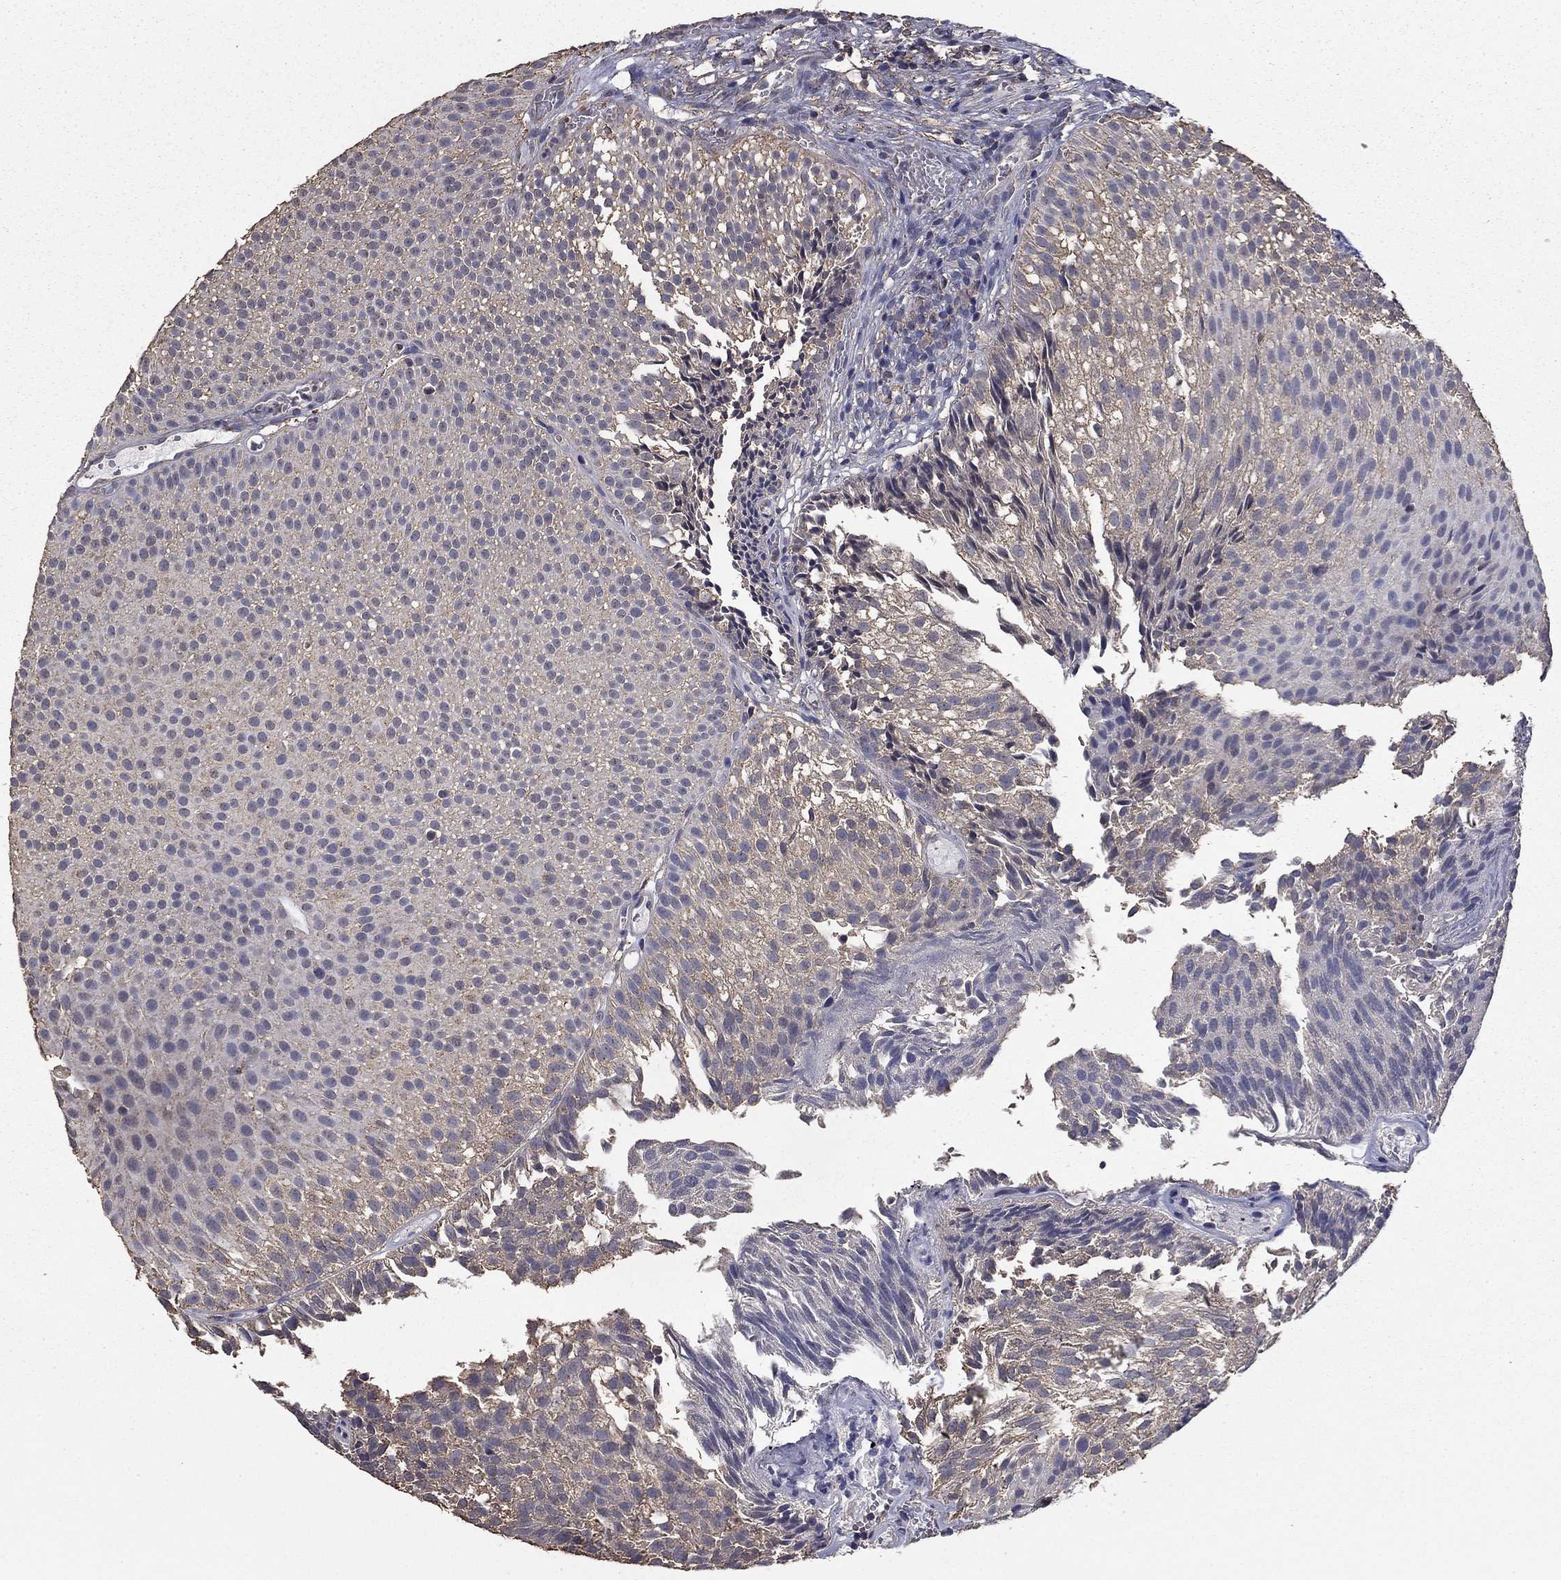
{"staining": {"intensity": "negative", "quantity": "none", "location": "none"}, "tissue": "urothelial cancer", "cell_type": "Tumor cells", "image_type": "cancer", "snomed": [{"axis": "morphology", "description": "Urothelial carcinoma, Low grade"}, {"axis": "topography", "description": "Urinary bladder"}], "caption": "Immunohistochemical staining of urothelial cancer displays no significant expression in tumor cells. Nuclei are stained in blue.", "gene": "MFAP3L", "patient": {"sex": "male", "age": 65}}